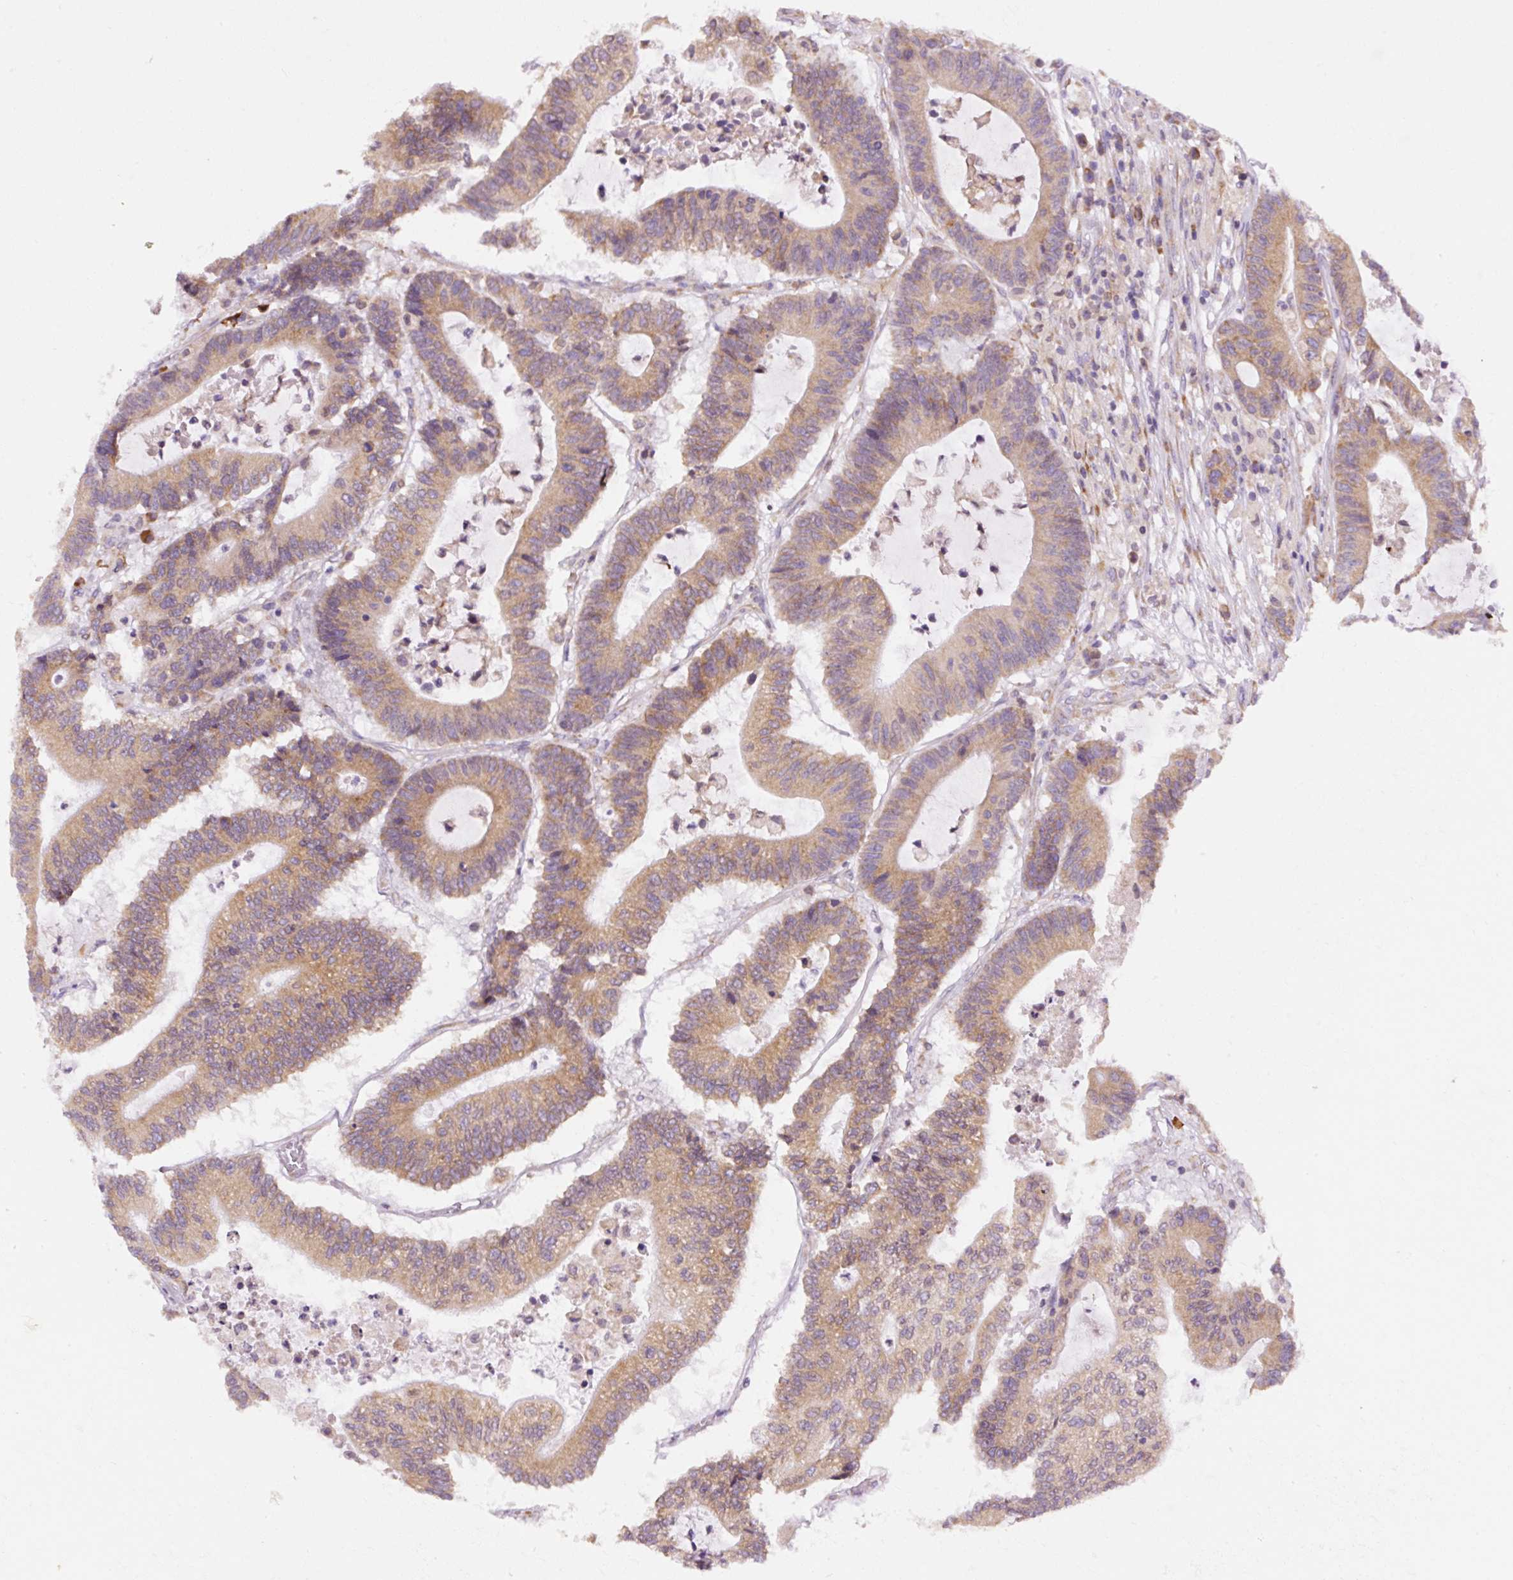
{"staining": {"intensity": "moderate", "quantity": ">75%", "location": "cytoplasmic/membranous"}, "tissue": "colorectal cancer", "cell_type": "Tumor cells", "image_type": "cancer", "snomed": [{"axis": "morphology", "description": "Adenocarcinoma, NOS"}, {"axis": "topography", "description": "Colon"}], "caption": "Tumor cells exhibit medium levels of moderate cytoplasmic/membranous expression in about >75% of cells in human colorectal adenocarcinoma.", "gene": "DDOST", "patient": {"sex": "female", "age": 84}}